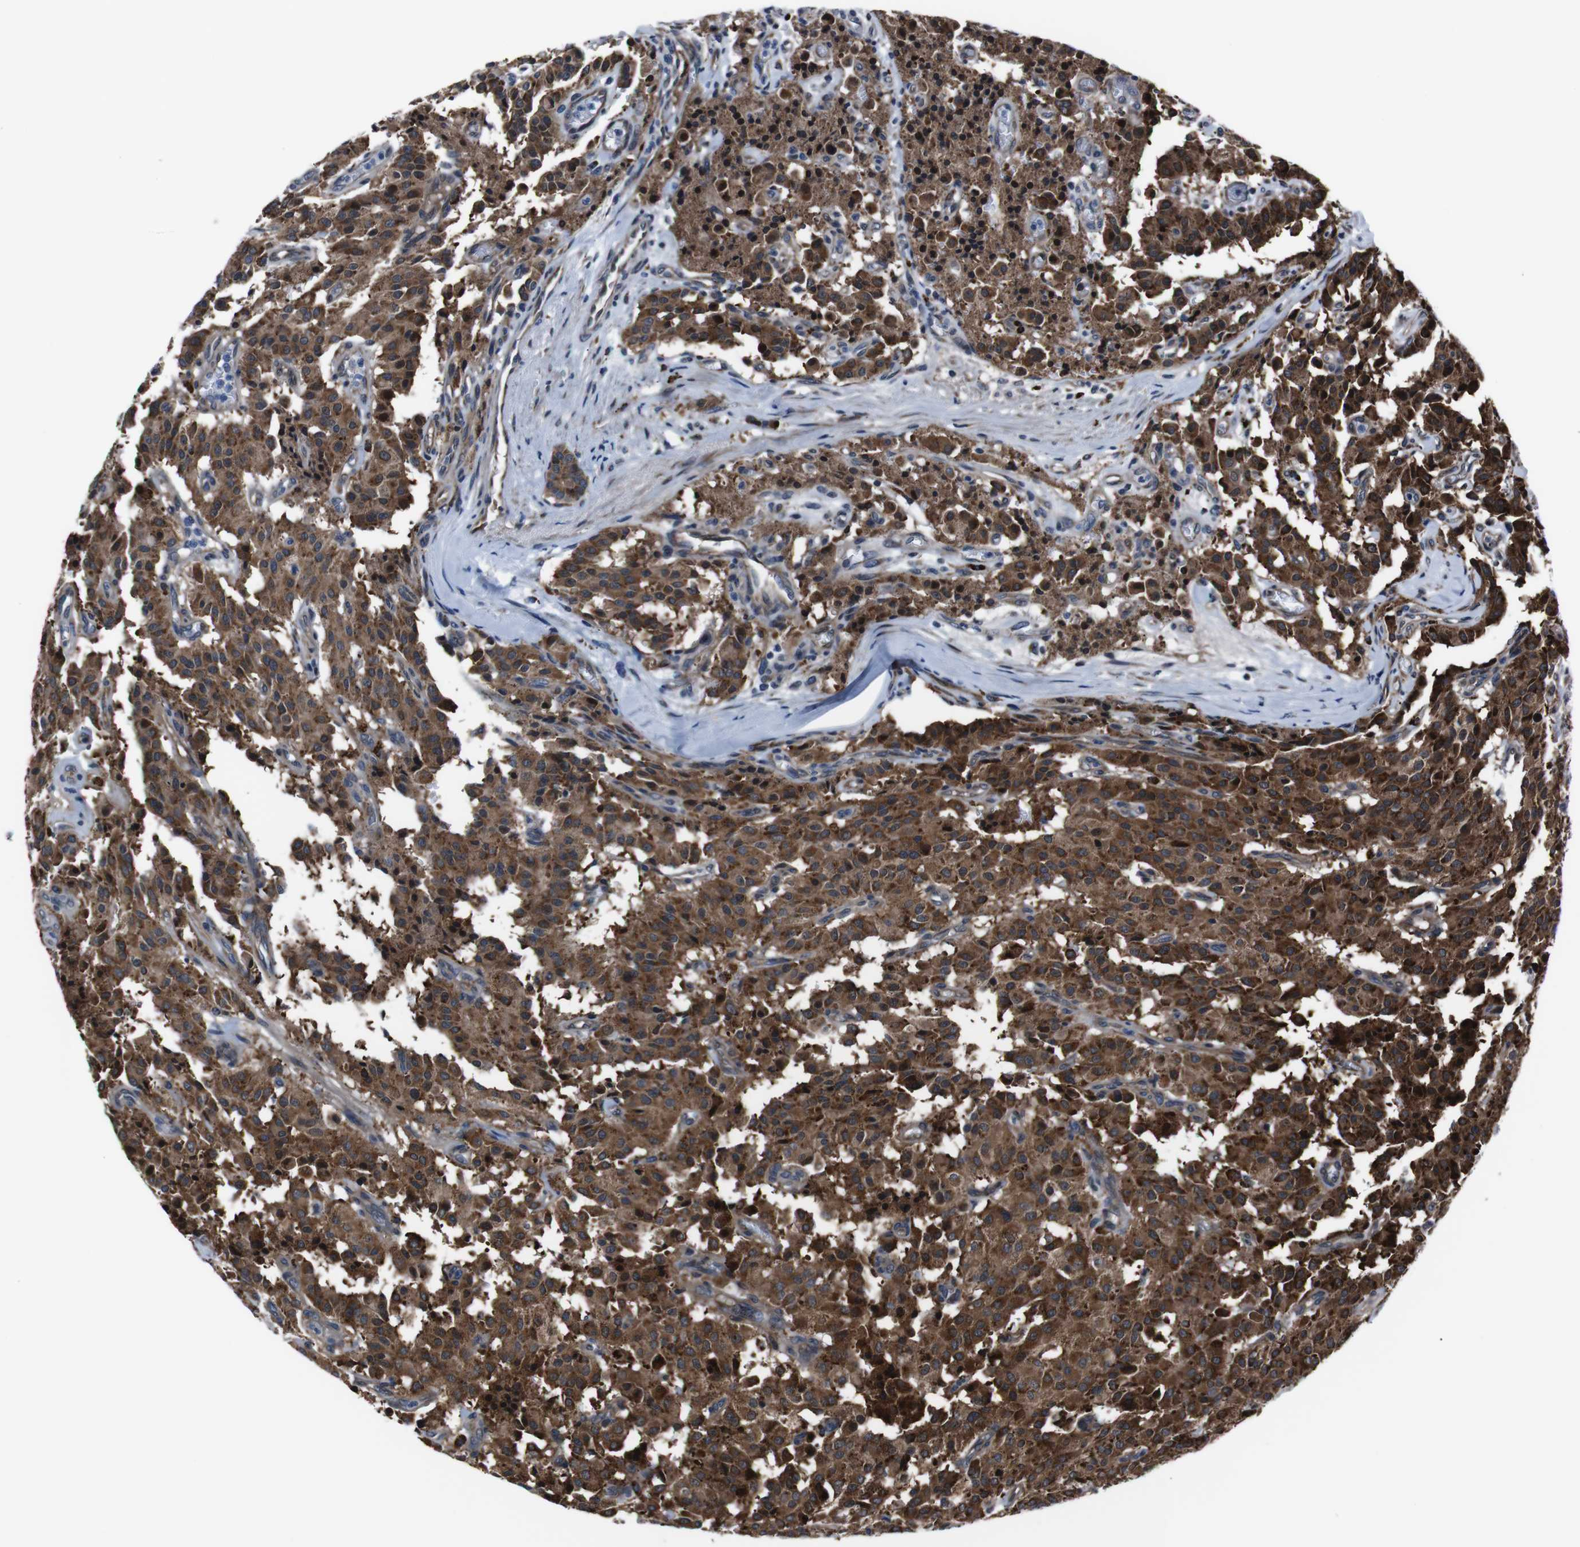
{"staining": {"intensity": "strong", "quantity": ">75%", "location": "cytoplasmic/membranous"}, "tissue": "carcinoid", "cell_type": "Tumor cells", "image_type": "cancer", "snomed": [{"axis": "morphology", "description": "Carcinoid, malignant, NOS"}, {"axis": "topography", "description": "Lung"}], "caption": "Protein analysis of malignant carcinoid tissue demonstrates strong cytoplasmic/membranous staining in approximately >75% of tumor cells.", "gene": "EIF4A2", "patient": {"sex": "male", "age": 30}}